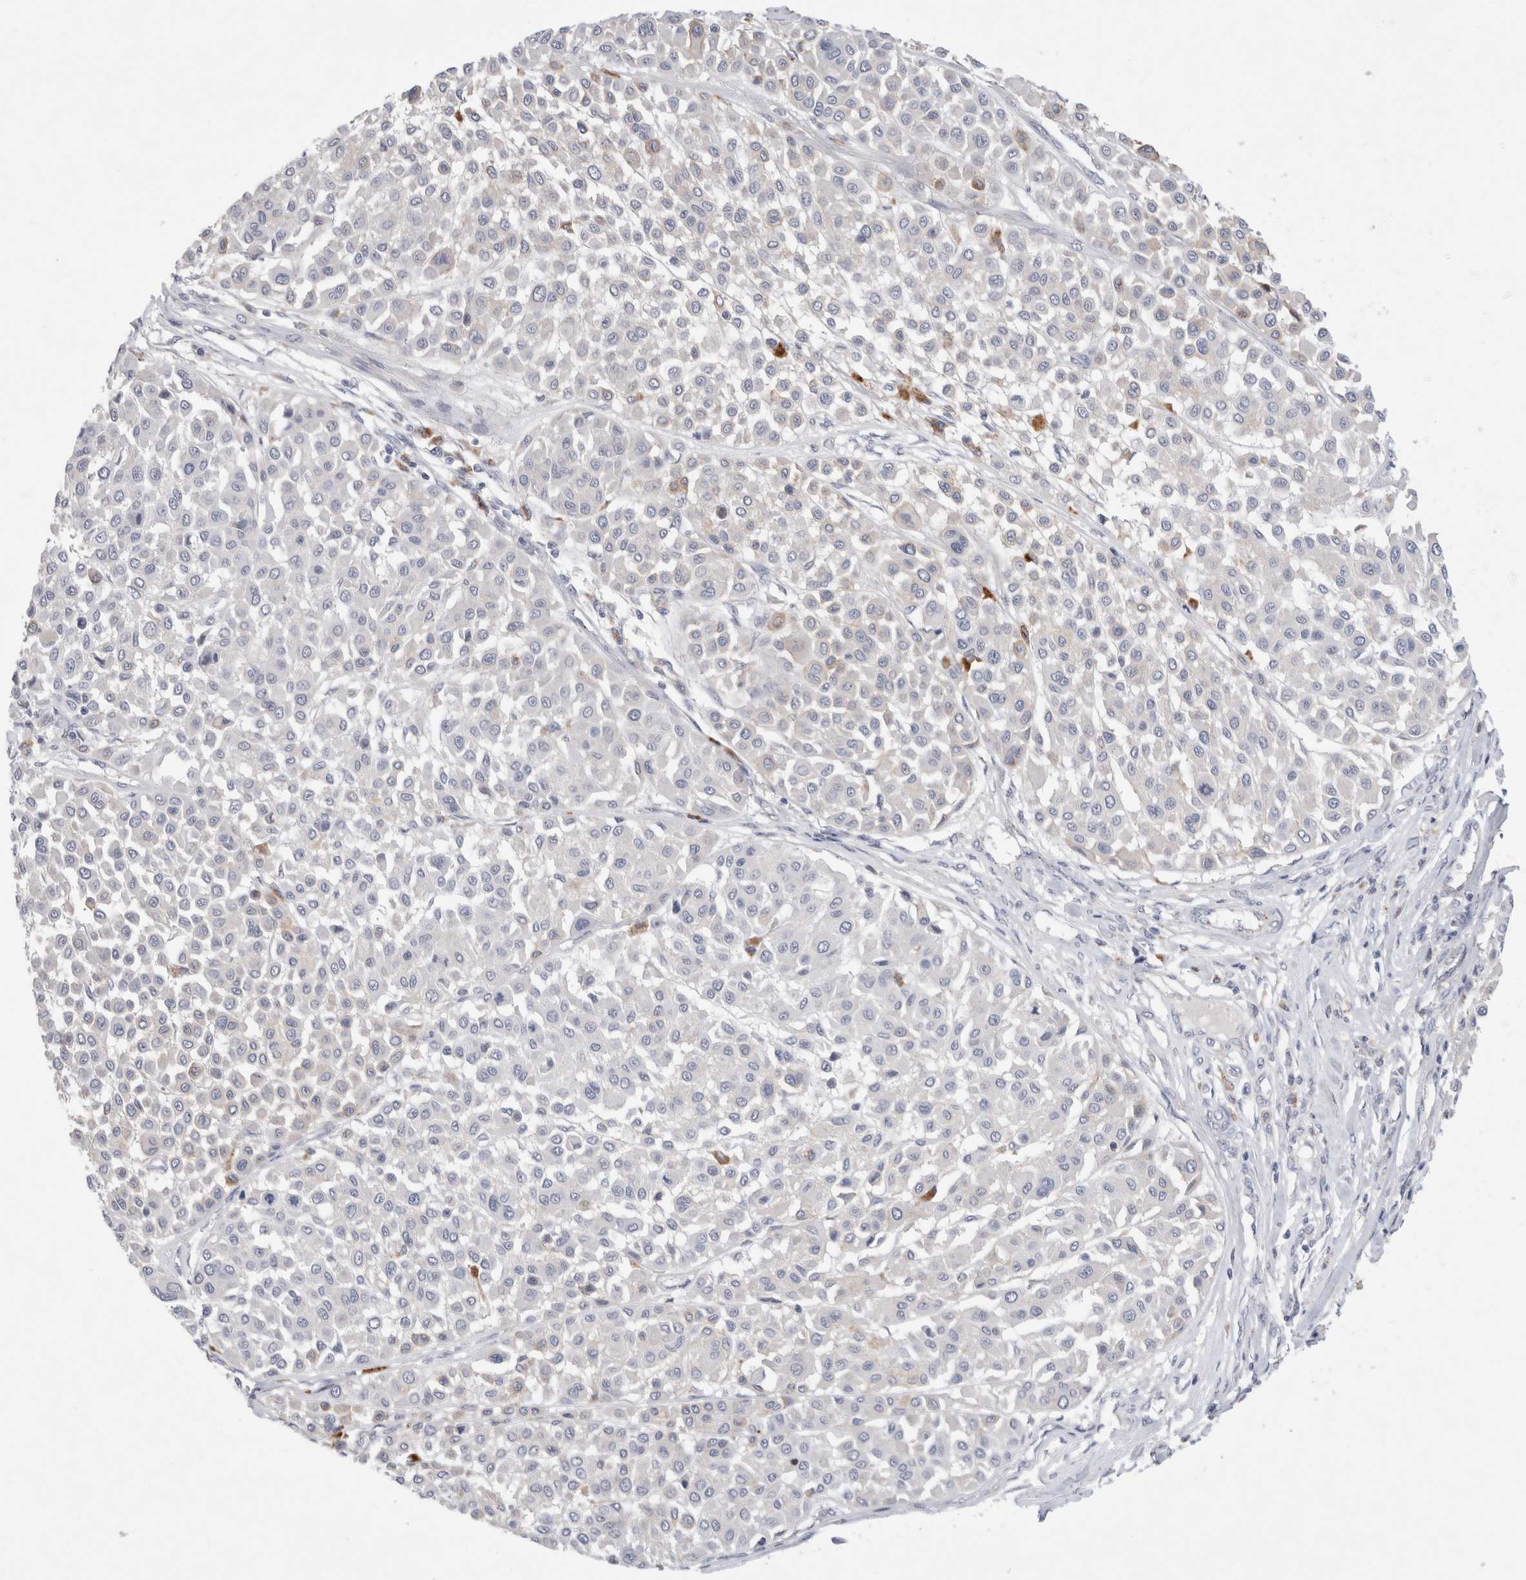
{"staining": {"intensity": "negative", "quantity": "none", "location": "none"}, "tissue": "melanoma", "cell_type": "Tumor cells", "image_type": "cancer", "snomed": [{"axis": "morphology", "description": "Malignant melanoma, Metastatic site"}, {"axis": "topography", "description": "Soft tissue"}], "caption": "The image displays no staining of tumor cells in melanoma.", "gene": "GAA", "patient": {"sex": "male", "age": 41}}